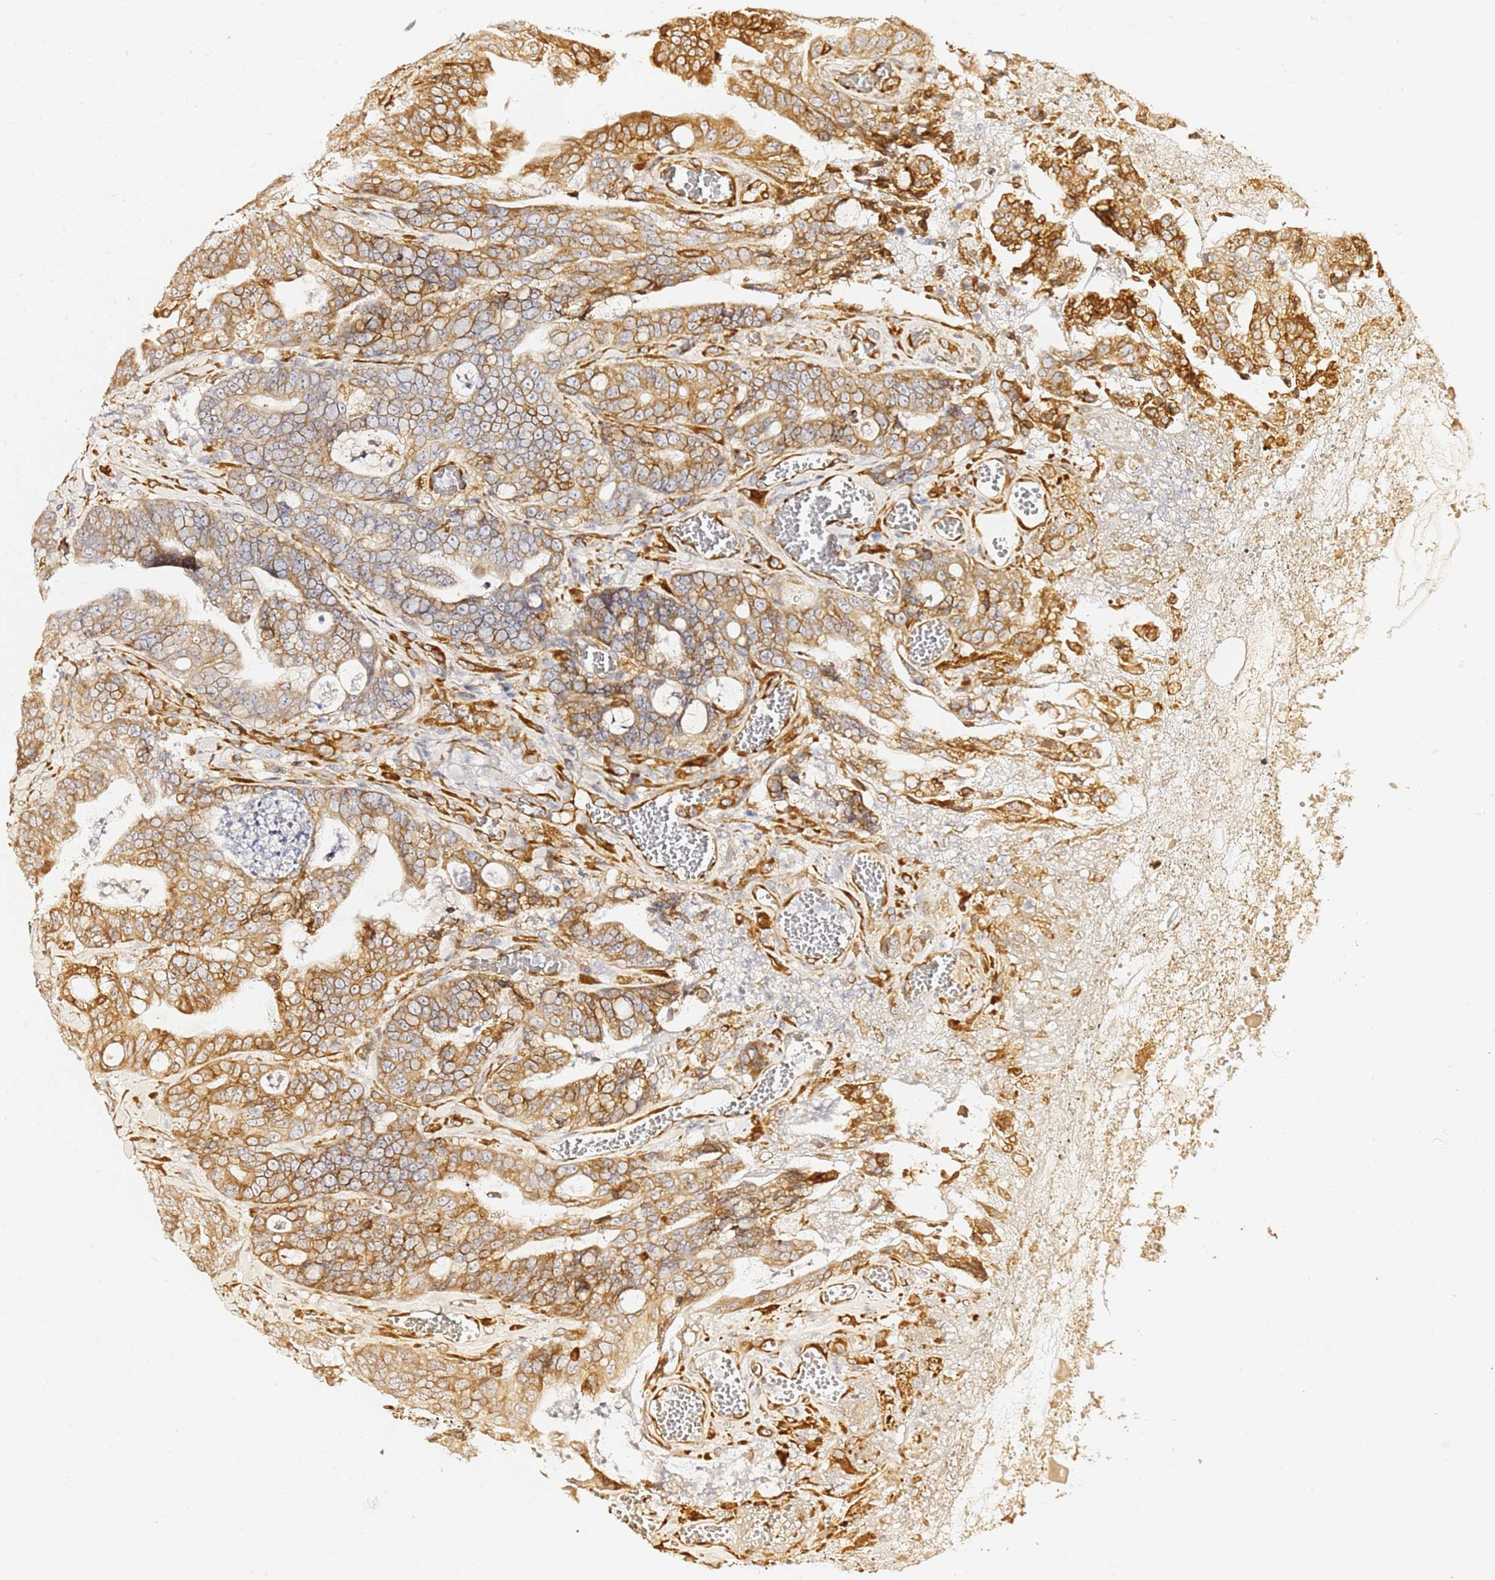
{"staining": {"intensity": "strong", "quantity": ">75%", "location": "cytoplasmic/membranous"}, "tissue": "colorectal cancer", "cell_type": "Tumor cells", "image_type": "cancer", "snomed": [{"axis": "morphology", "description": "Adenocarcinoma, NOS"}, {"axis": "topography", "description": "Colon"}], "caption": "This is an image of immunohistochemistry (IHC) staining of adenocarcinoma (colorectal), which shows strong staining in the cytoplasmic/membranous of tumor cells.", "gene": "GDAP2", "patient": {"sex": "female", "age": 82}}